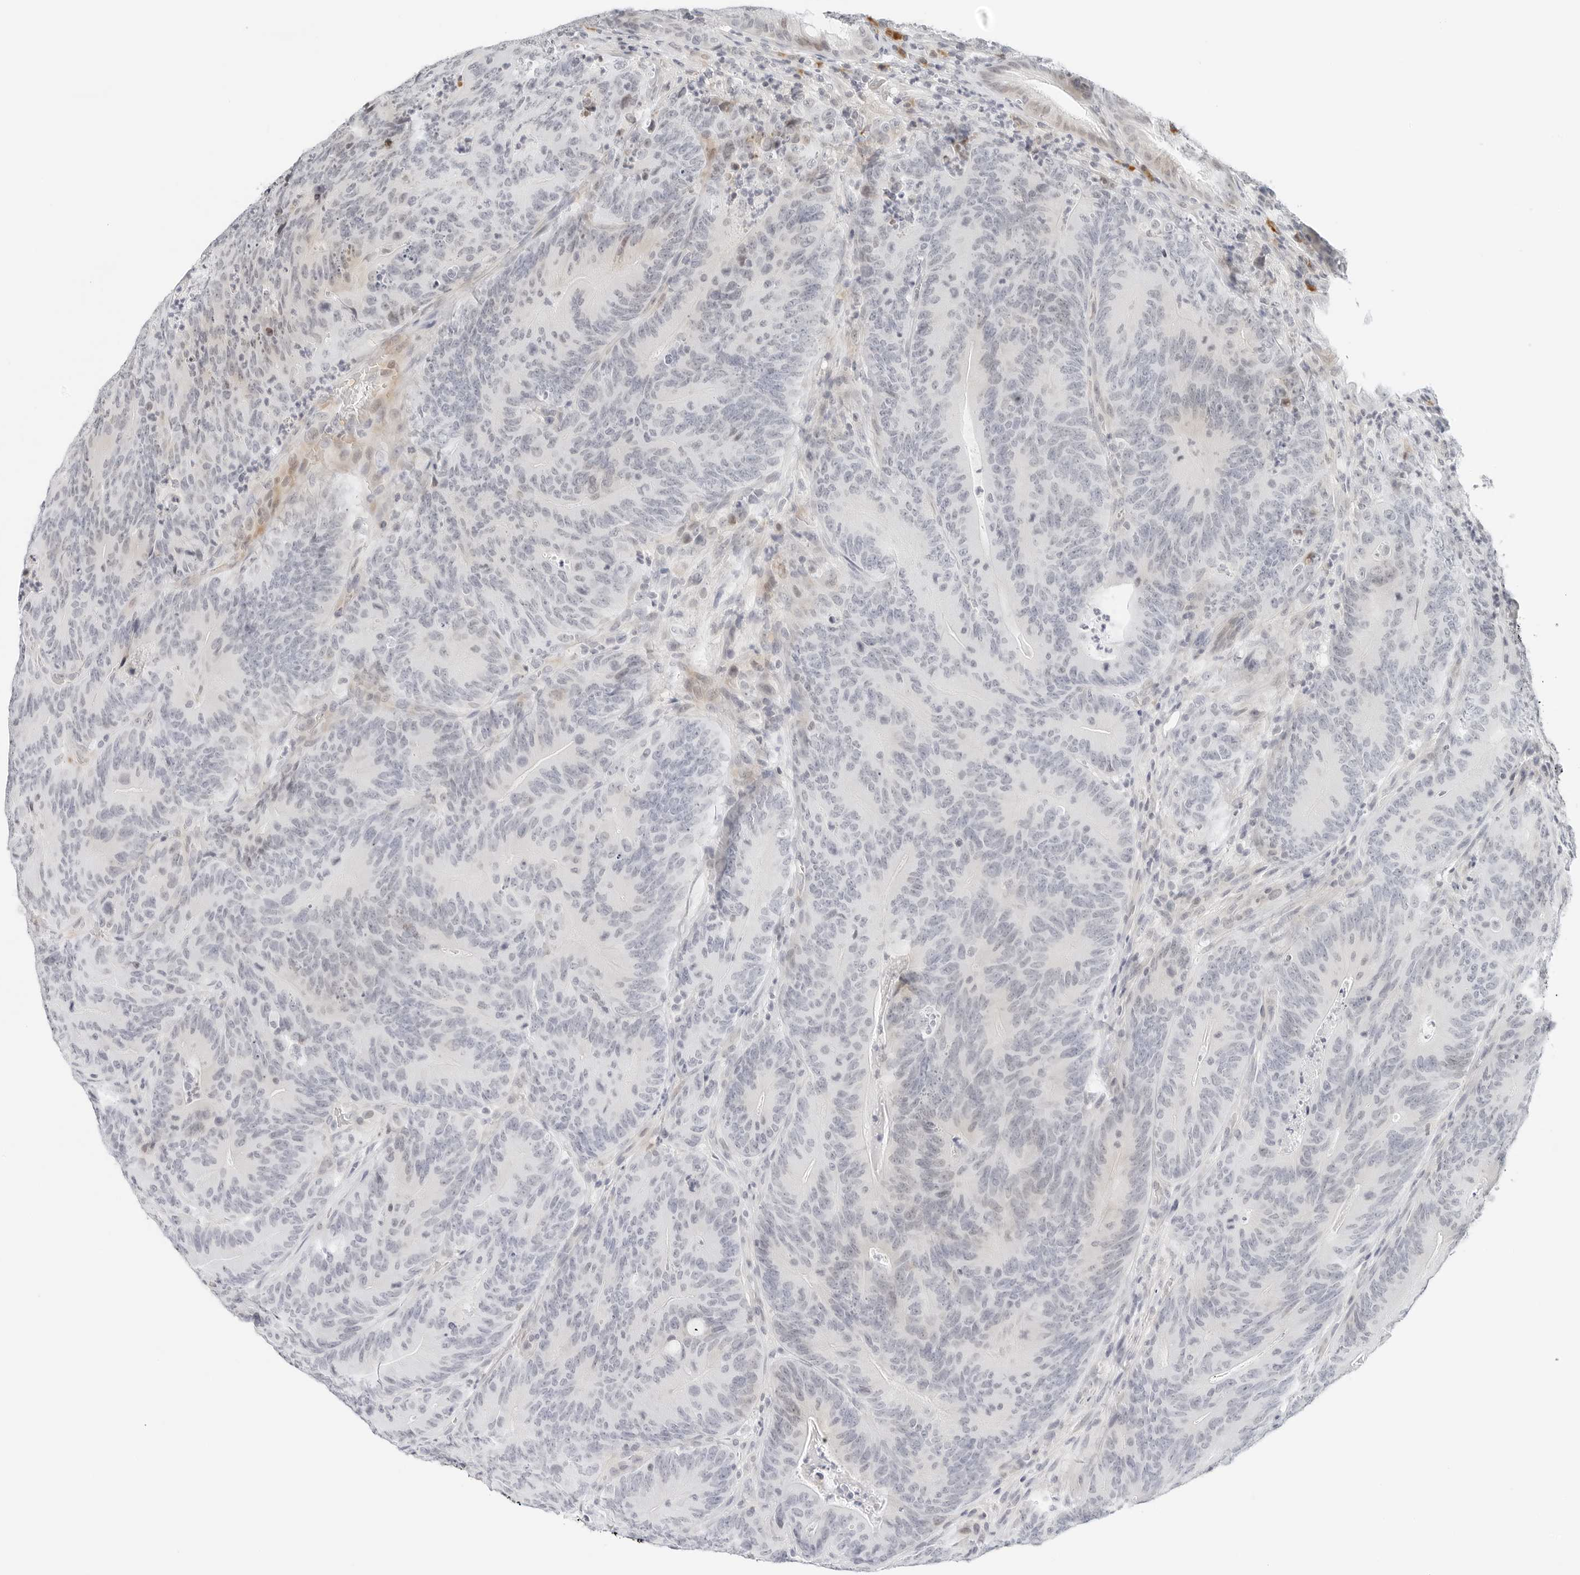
{"staining": {"intensity": "negative", "quantity": "none", "location": "none"}, "tissue": "colorectal cancer", "cell_type": "Tumor cells", "image_type": "cancer", "snomed": [{"axis": "morphology", "description": "Normal tissue, NOS"}, {"axis": "topography", "description": "Colon"}], "caption": "Human colorectal cancer stained for a protein using immunohistochemistry displays no expression in tumor cells.", "gene": "PARP10", "patient": {"sex": "female", "age": 82}}